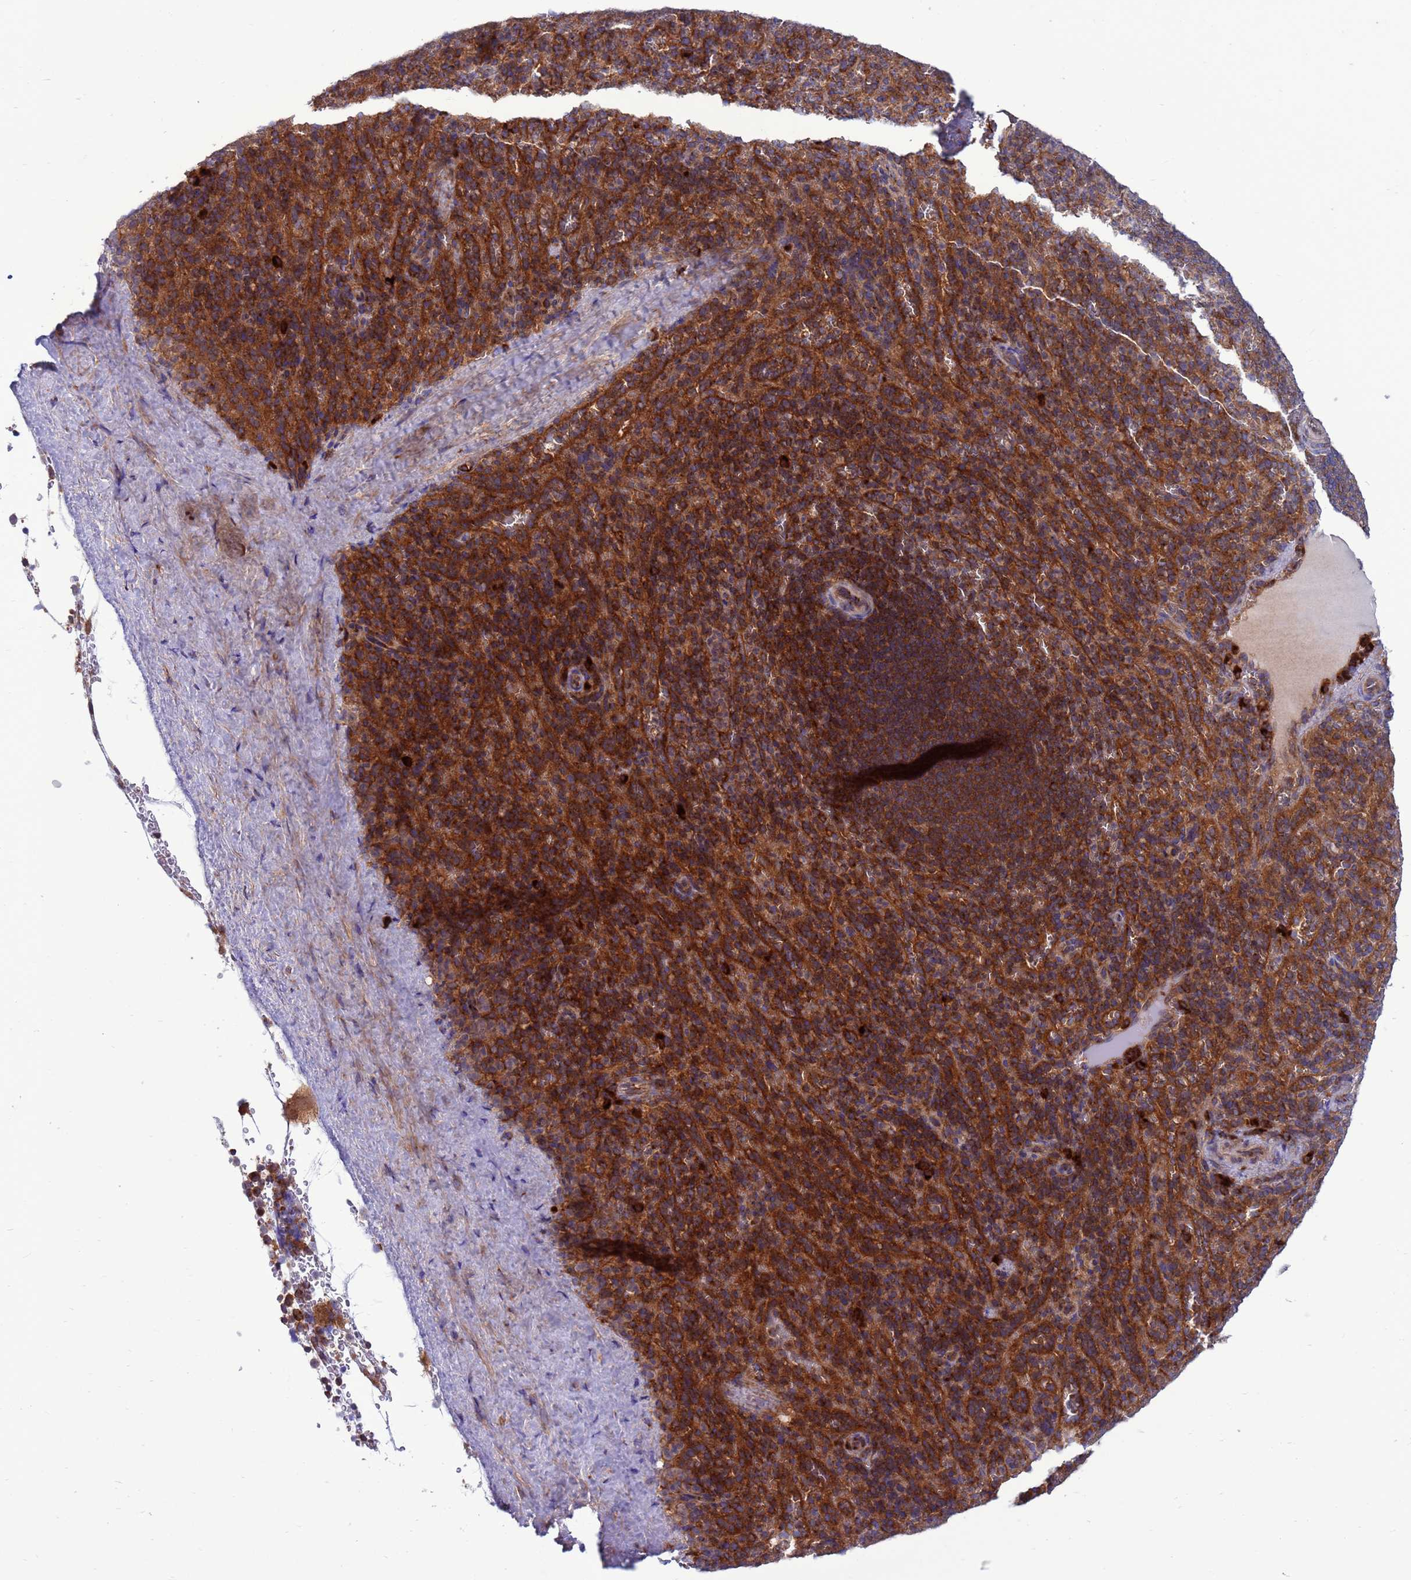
{"staining": {"intensity": "strong", "quantity": ">75%", "location": "cytoplasmic/membranous"}, "tissue": "spleen", "cell_type": "Cells in red pulp", "image_type": "normal", "snomed": [{"axis": "morphology", "description": "Normal tissue, NOS"}, {"axis": "topography", "description": "Spleen"}], "caption": "Human spleen stained with a protein marker displays strong staining in cells in red pulp.", "gene": "ZC3HAV1", "patient": {"sex": "female", "age": 21}}